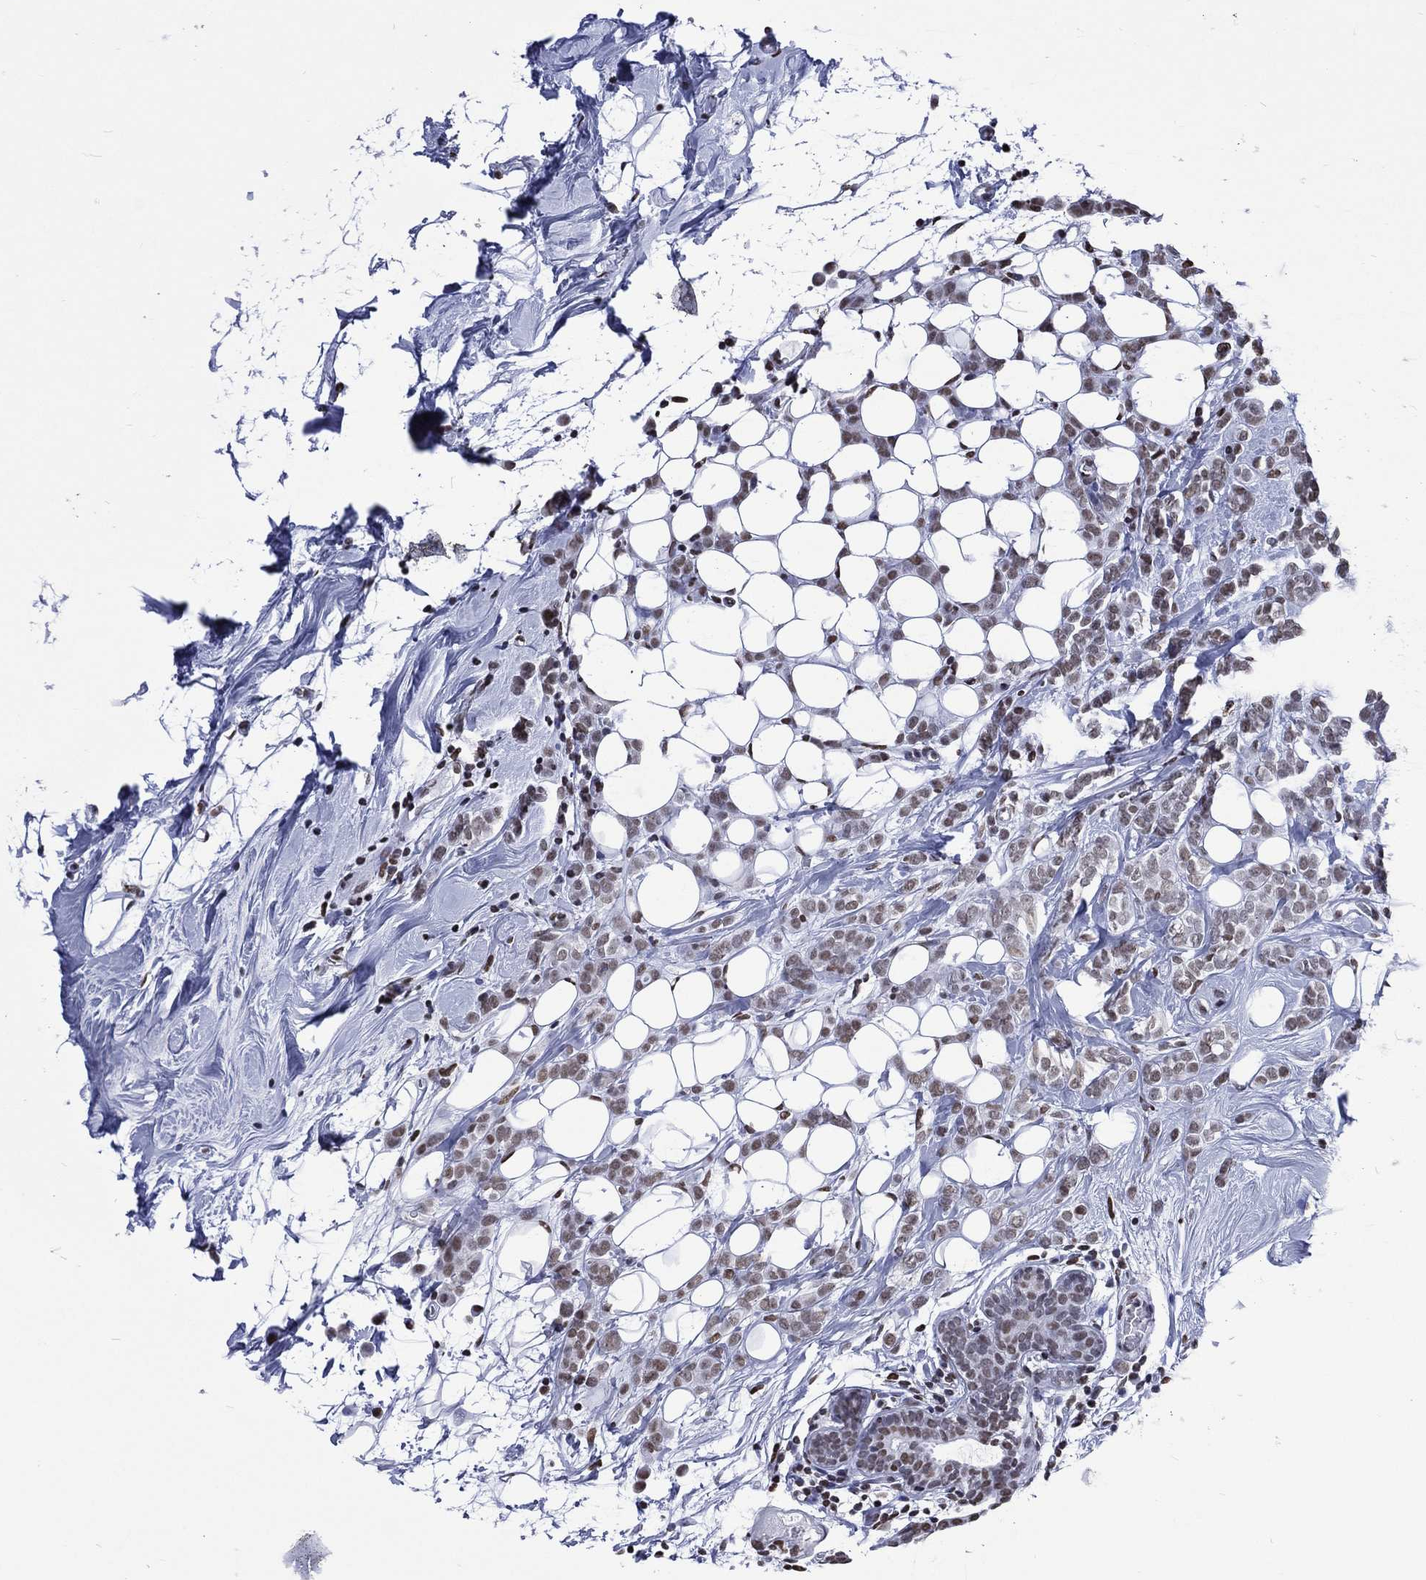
{"staining": {"intensity": "moderate", "quantity": "25%-75%", "location": "nuclear"}, "tissue": "breast cancer", "cell_type": "Tumor cells", "image_type": "cancer", "snomed": [{"axis": "morphology", "description": "Lobular carcinoma"}, {"axis": "topography", "description": "Breast"}], "caption": "Immunohistochemistry (IHC) photomicrograph of neoplastic tissue: breast lobular carcinoma stained using IHC shows medium levels of moderate protein expression localized specifically in the nuclear of tumor cells, appearing as a nuclear brown color.", "gene": "RETREG2", "patient": {"sex": "female", "age": 49}}